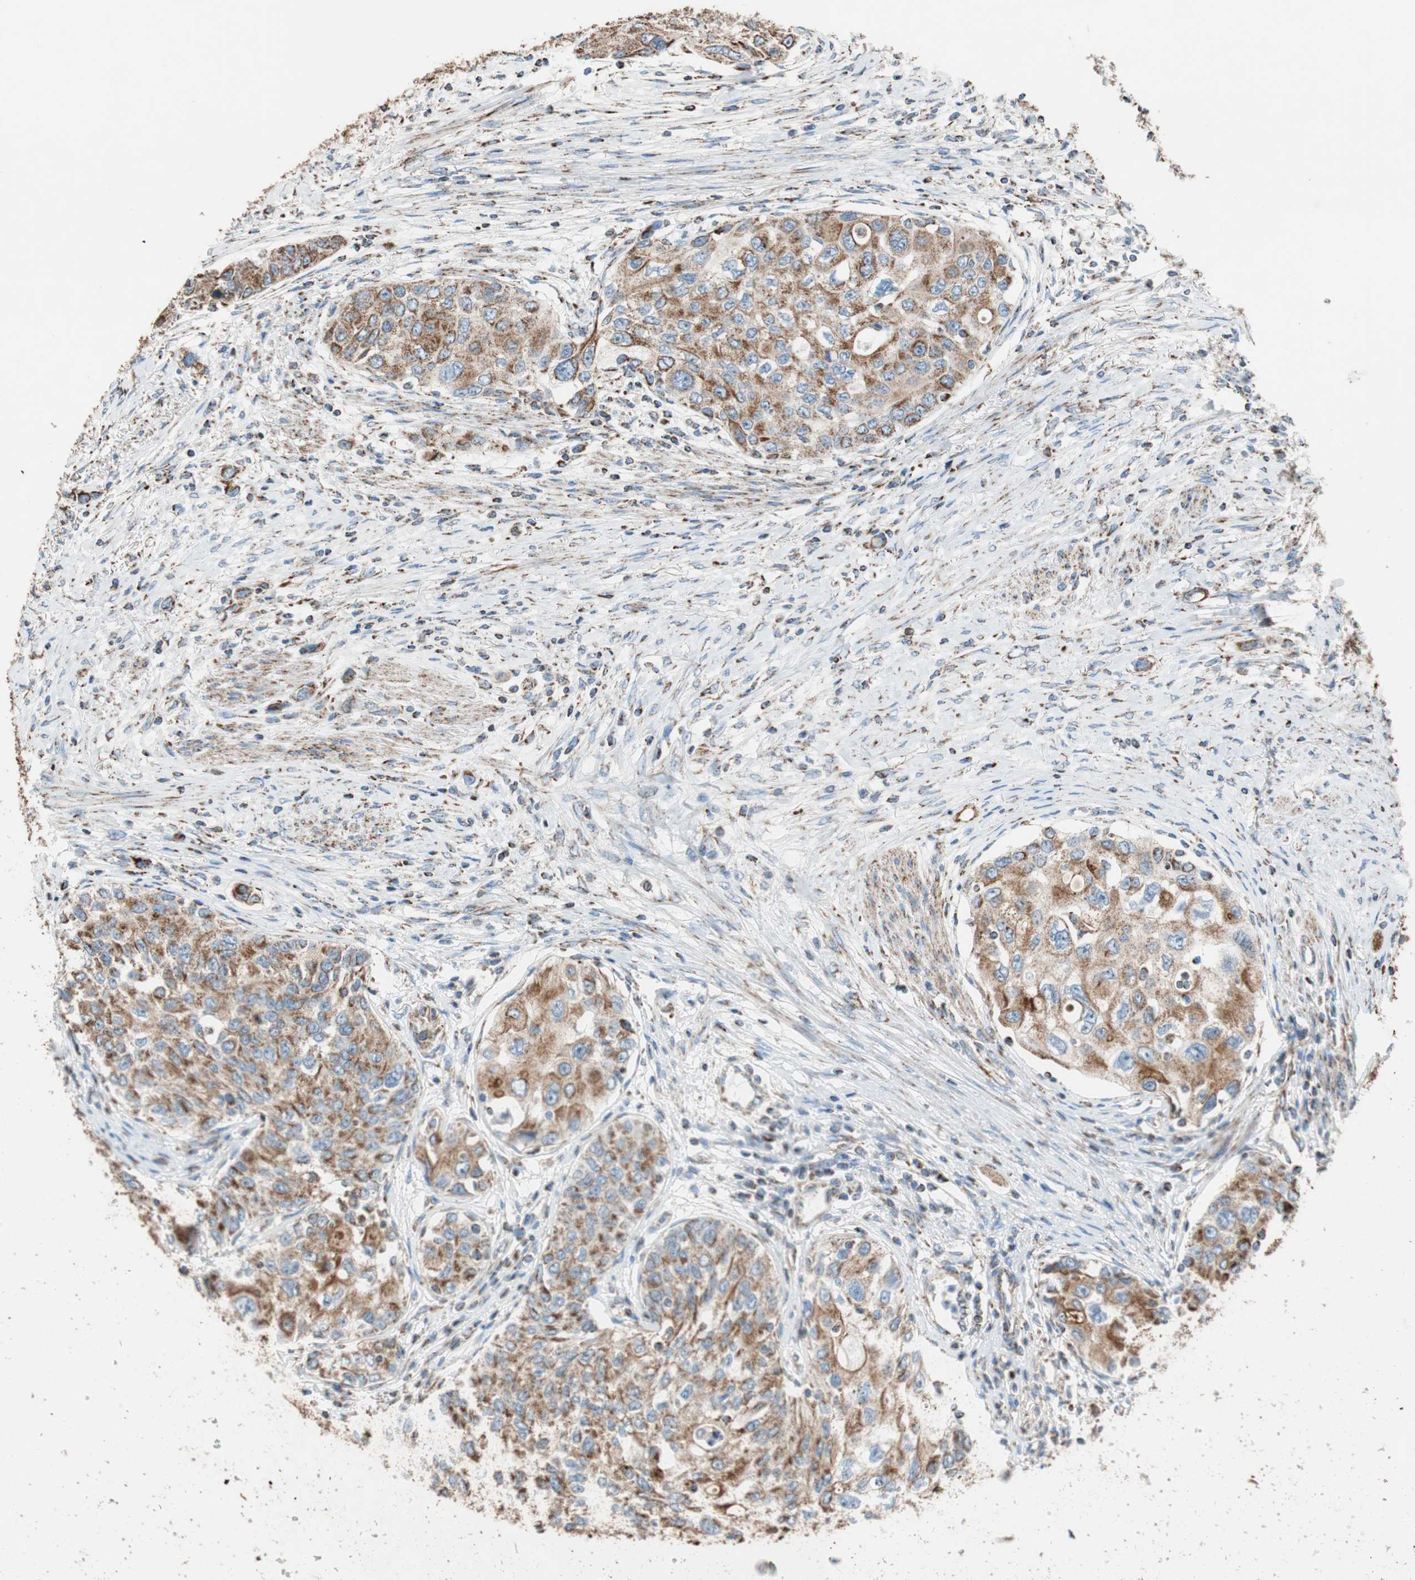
{"staining": {"intensity": "moderate", "quantity": ">75%", "location": "cytoplasmic/membranous"}, "tissue": "urothelial cancer", "cell_type": "Tumor cells", "image_type": "cancer", "snomed": [{"axis": "morphology", "description": "Urothelial carcinoma, High grade"}, {"axis": "topography", "description": "Urinary bladder"}], "caption": "DAB (3,3'-diaminobenzidine) immunohistochemical staining of human urothelial cancer displays moderate cytoplasmic/membranous protein expression in about >75% of tumor cells. (Stains: DAB (3,3'-diaminobenzidine) in brown, nuclei in blue, Microscopy: brightfield microscopy at high magnification).", "gene": "PCSK4", "patient": {"sex": "female", "age": 56}}